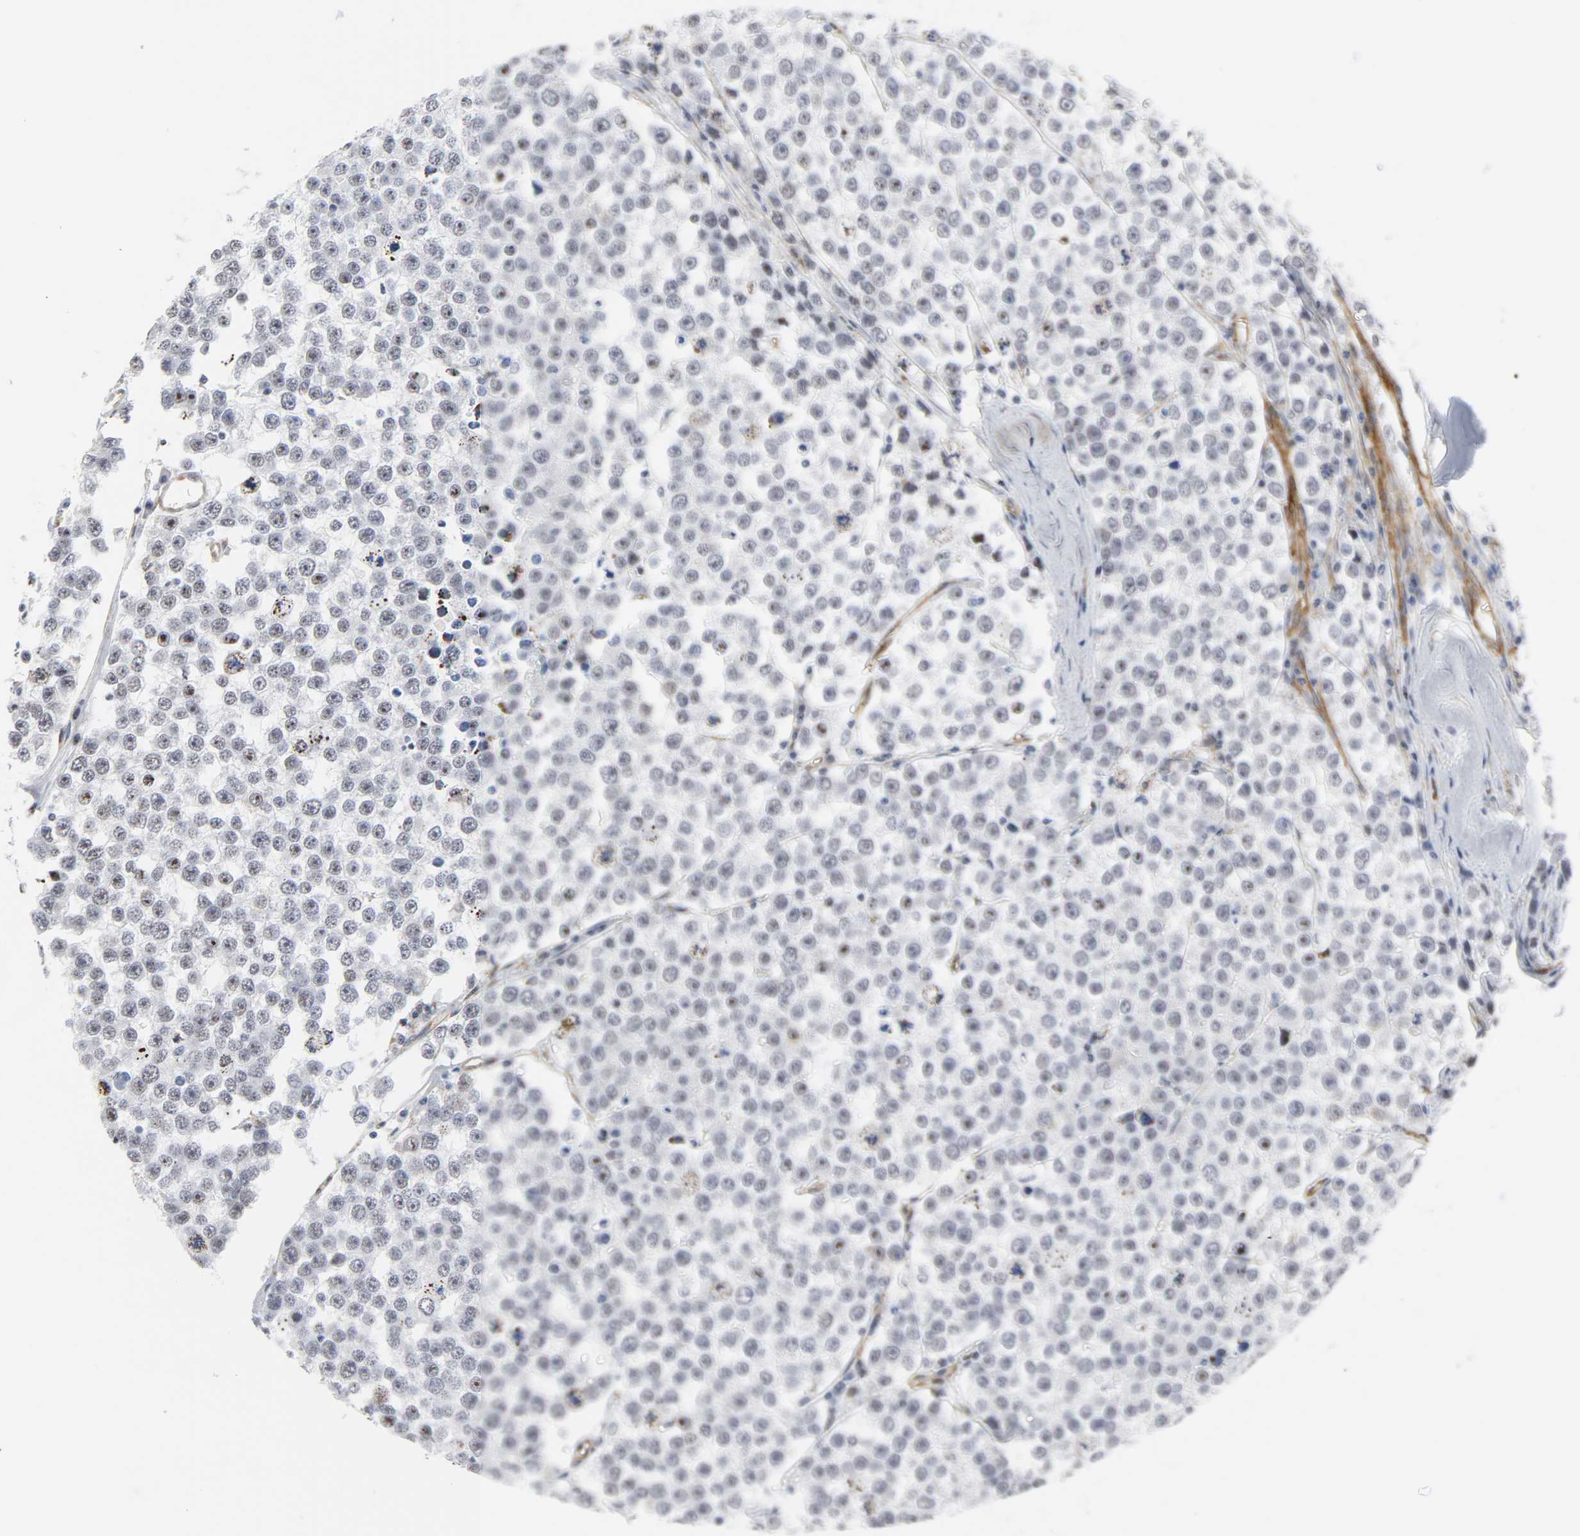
{"staining": {"intensity": "negative", "quantity": "none", "location": "none"}, "tissue": "testis cancer", "cell_type": "Tumor cells", "image_type": "cancer", "snomed": [{"axis": "morphology", "description": "Seminoma, NOS"}, {"axis": "morphology", "description": "Carcinoma, Embryonal, NOS"}, {"axis": "topography", "description": "Testis"}], "caption": "Immunohistochemistry of human testis seminoma displays no staining in tumor cells. (IHC, brightfield microscopy, high magnification).", "gene": "DOCK1", "patient": {"sex": "male", "age": 52}}